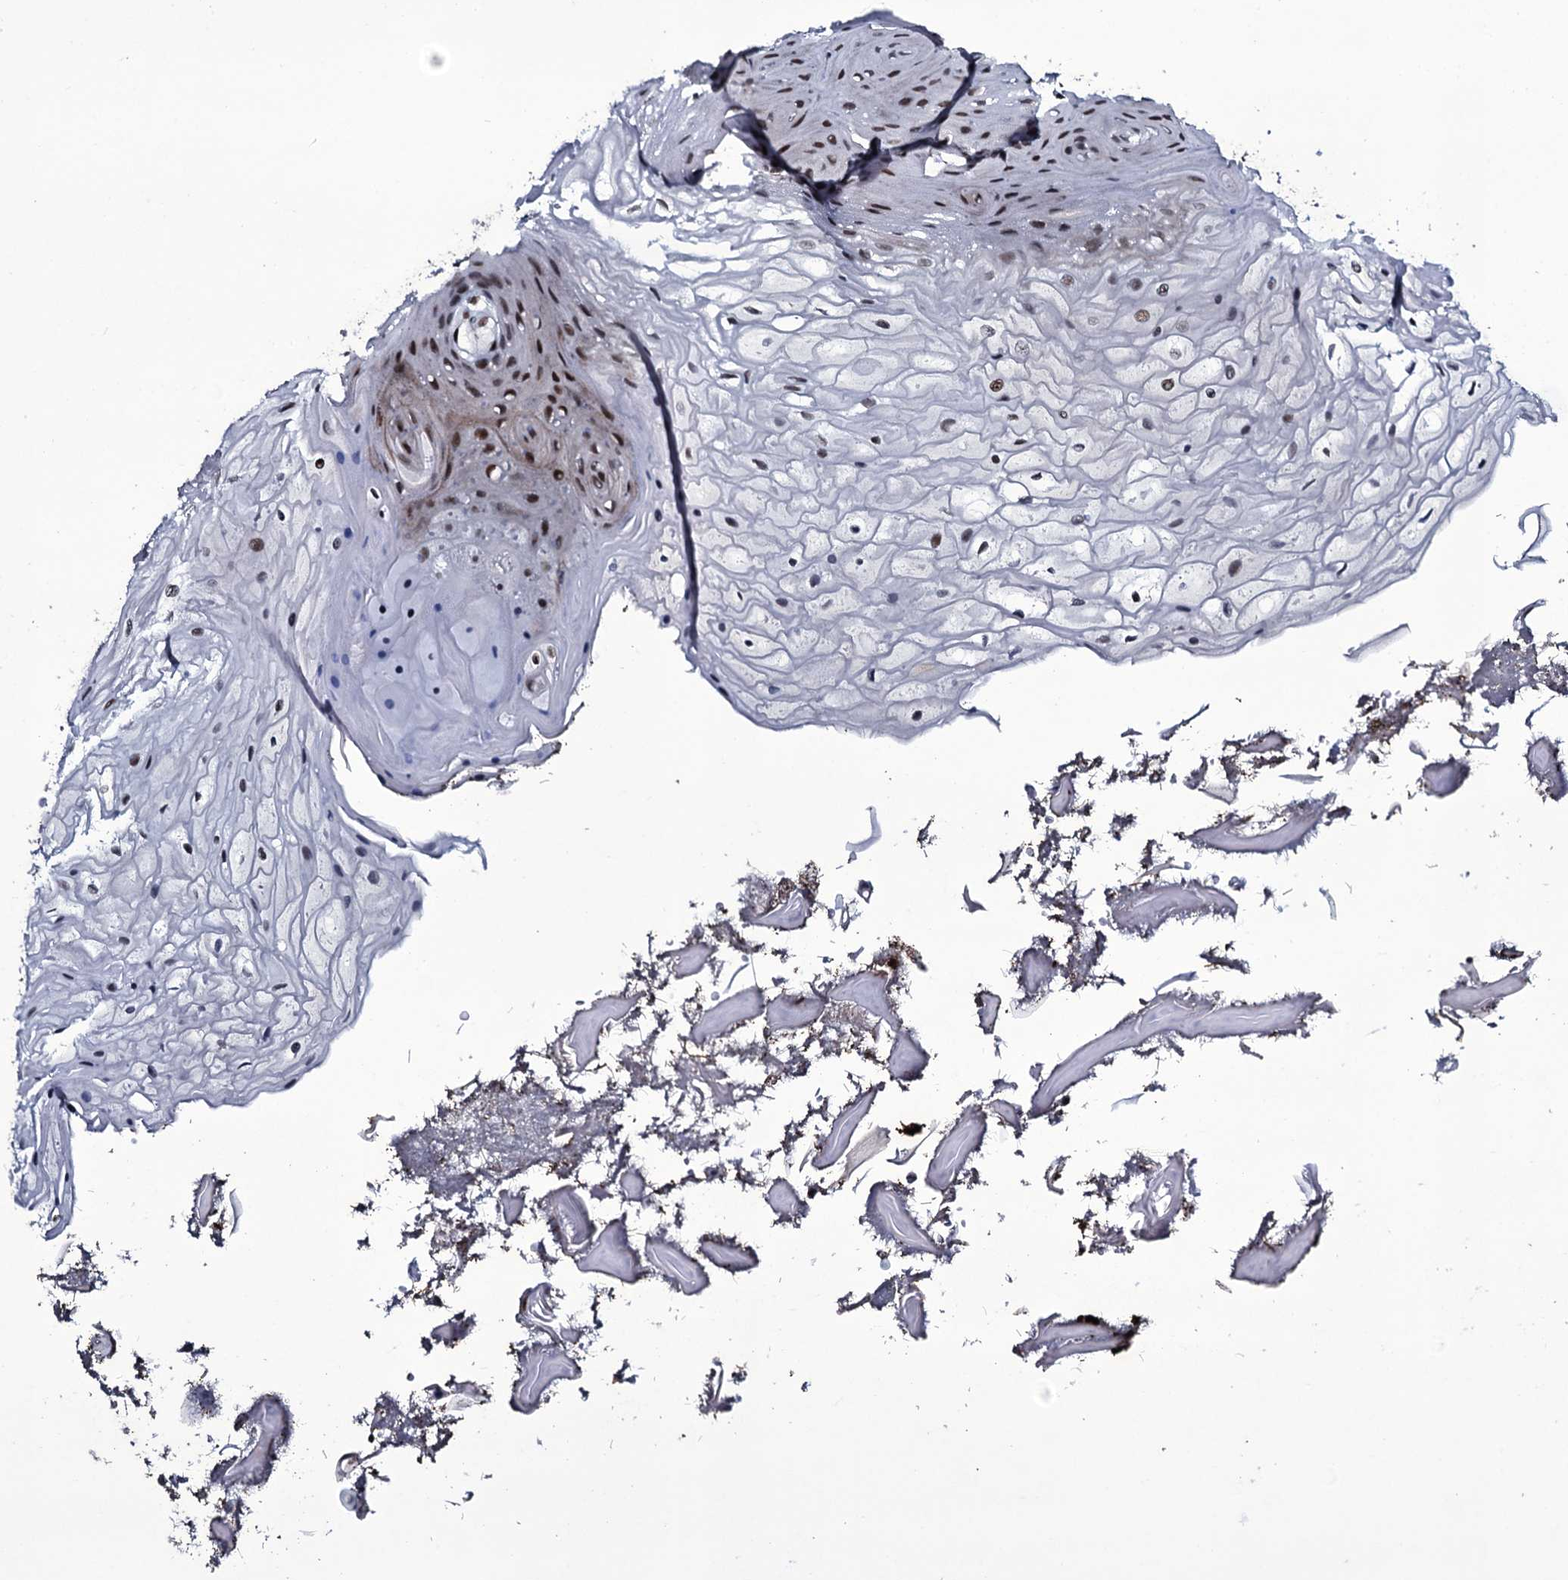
{"staining": {"intensity": "moderate", "quantity": "25%-75%", "location": "nuclear"}, "tissue": "oral mucosa", "cell_type": "Squamous epithelial cells", "image_type": "normal", "snomed": [{"axis": "morphology", "description": "Normal tissue, NOS"}, {"axis": "topography", "description": "Oral tissue"}], "caption": "Protein positivity by immunohistochemistry demonstrates moderate nuclear staining in about 25%-75% of squamous epithelial cells in unremarkable oral mucosa. (IHC, brightfield microscopy, high magnification).", "gene": "ZMIZ2", "patient": {"sex": "female", "age": 80}}